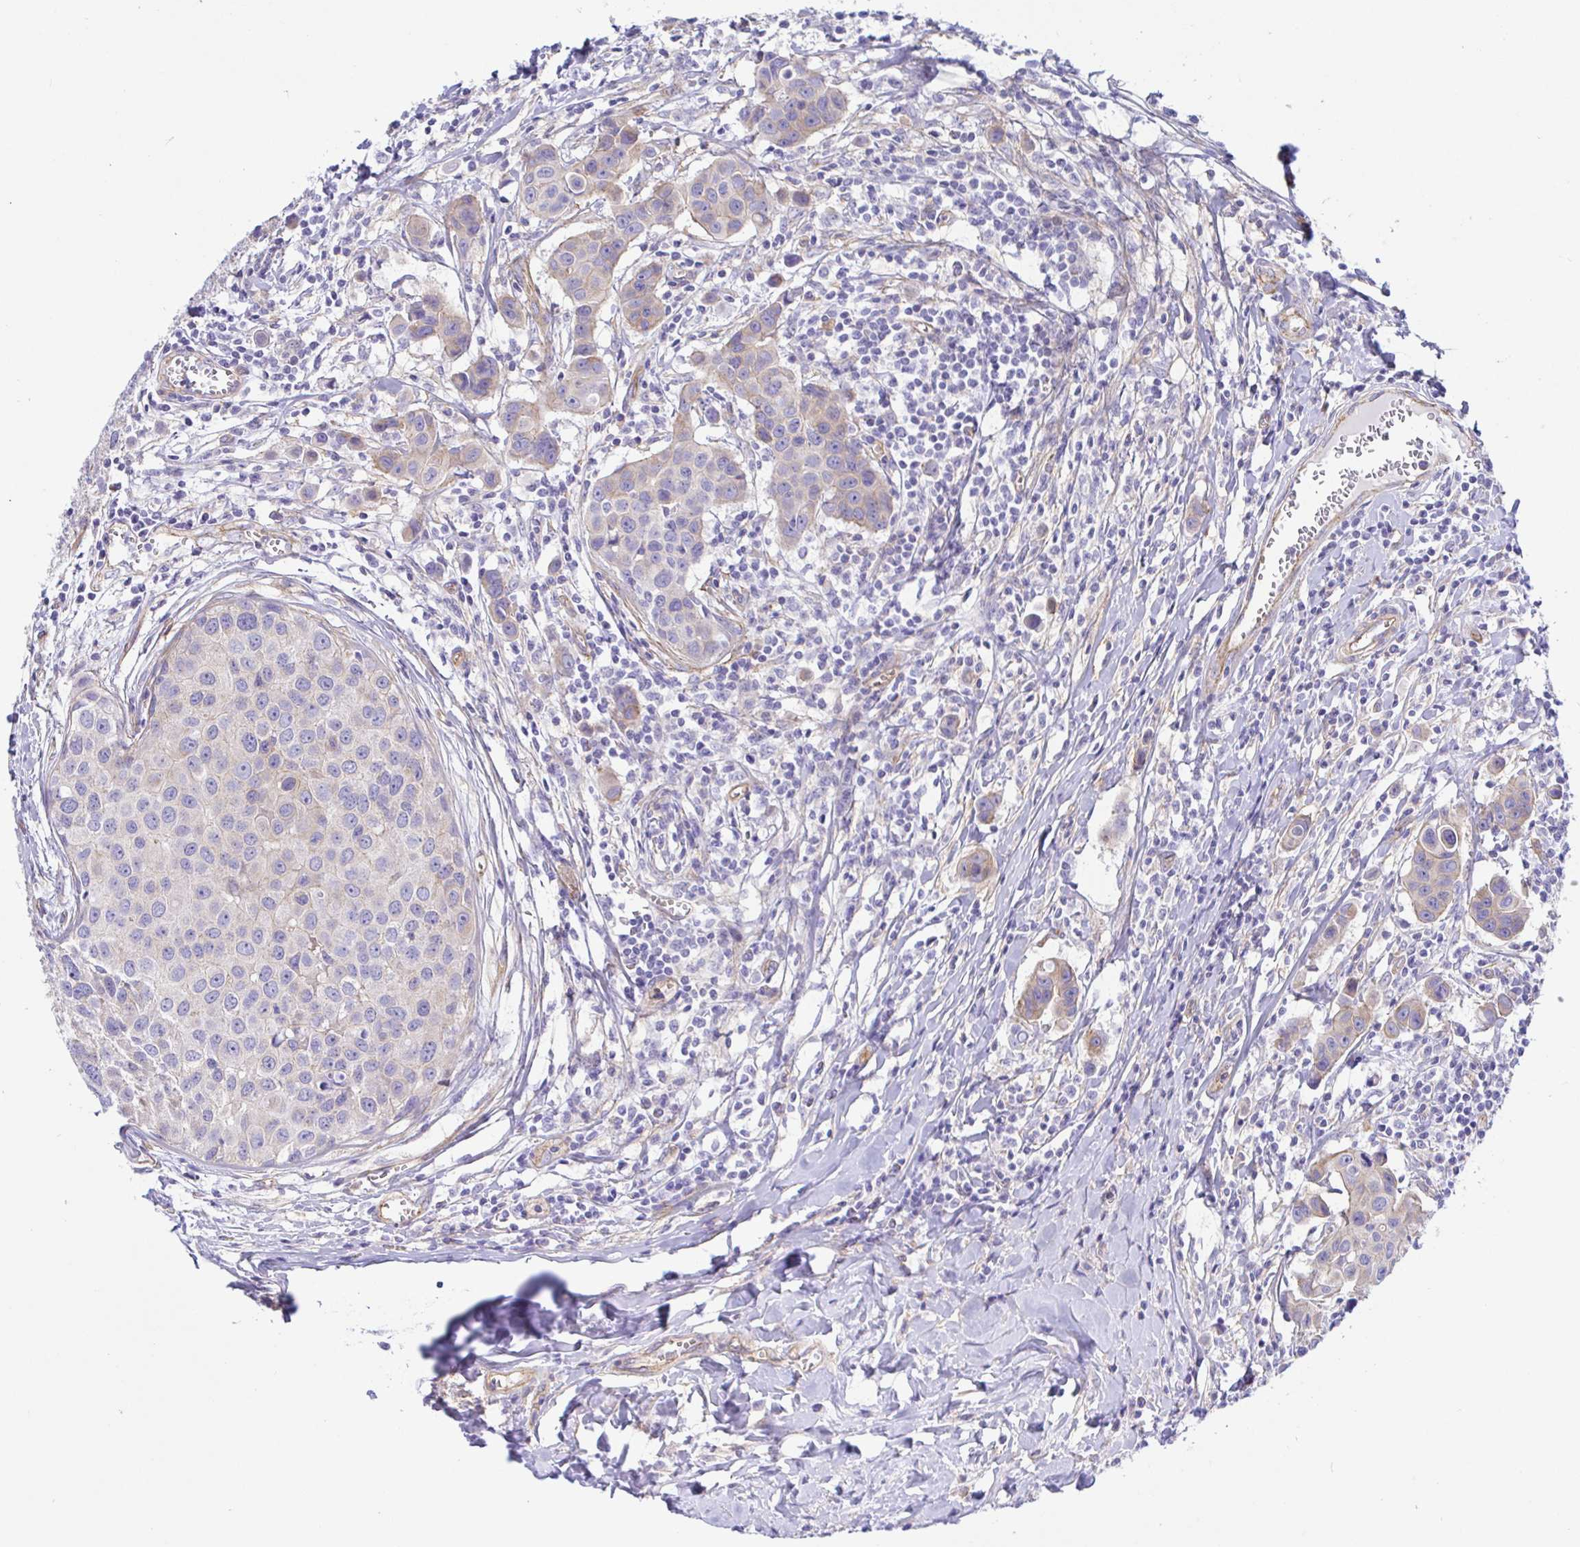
{"staining": {"intensity": "weak", "quantity": "<25%", "location": "cytoplasmic/membranous"}, "tissue": "breast cancer", "cell_type": "Tumor cells", "image_type": "cancer", "snomed": [{"axis": "morphology", "description": "Duct carcinoma"}, {"axis": "topography", "description": "Breast"}], "caption": "Human infiltrating ductal carcinoma (breast) stained for a protein using immunohistochemistry reveals no positivity in tumor cells.", "gene": "ARL4D", "patient": {"sex": "female", "age": 24}}